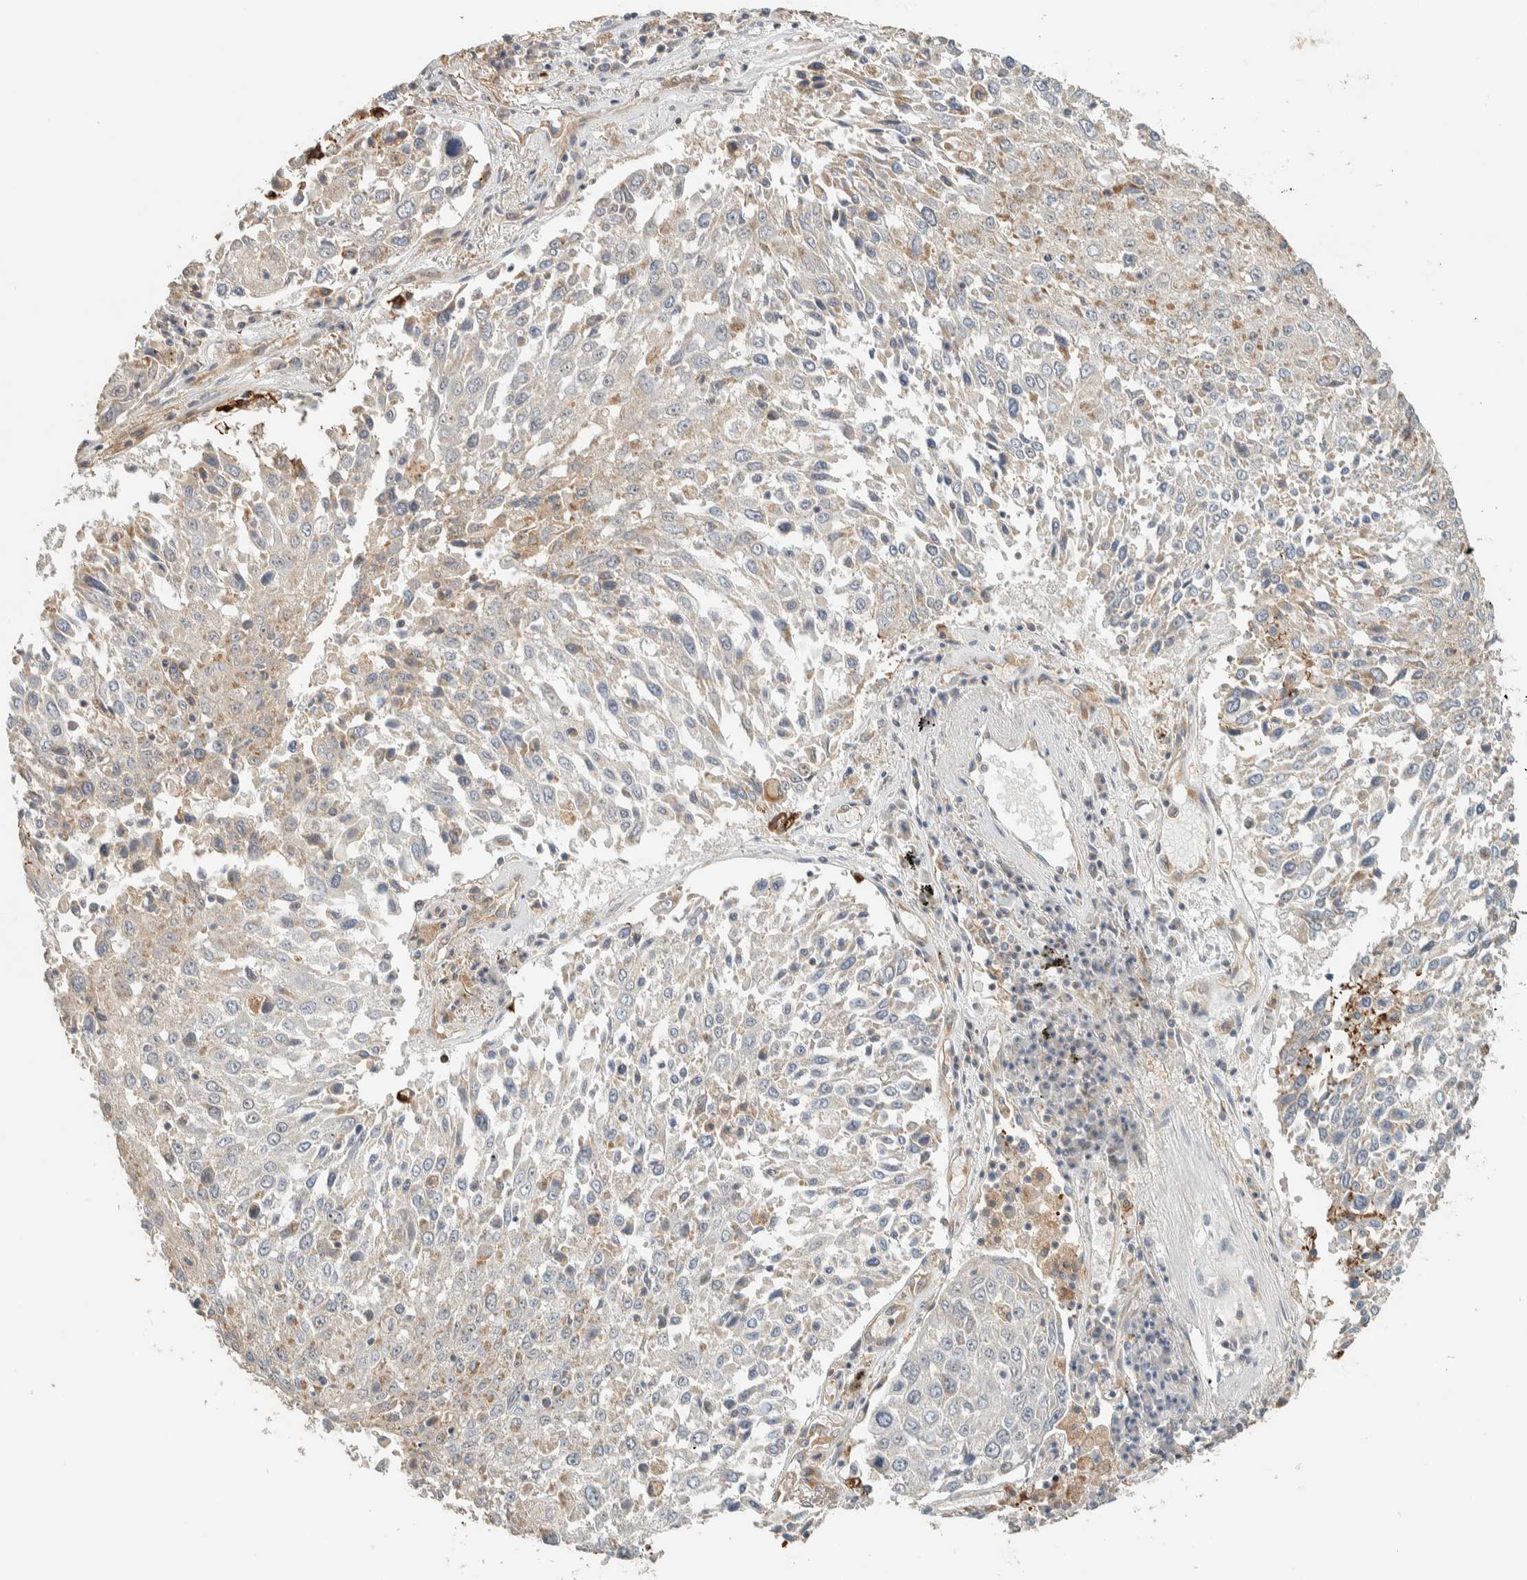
{"staining": {"intensity": "weak", "quantity": "<25%", "location": "cytoplasmic/membranous"}, "tissue": "lung cancer", "cell_type": "Tumor cells", "image_type": "cancer", "snomed": [{"axis": "morphology", "description": "Squamous cell carcinoma, NOS"}, {"axis": "topography", "description": "Lung"}], "caption": "Lung squamous cell carcinoma stained for a protein using immunohistochemistry exhibits no expression tumor cells.", "gene": "PDE7B", "patient": {"sex": "male", "age": 65}}